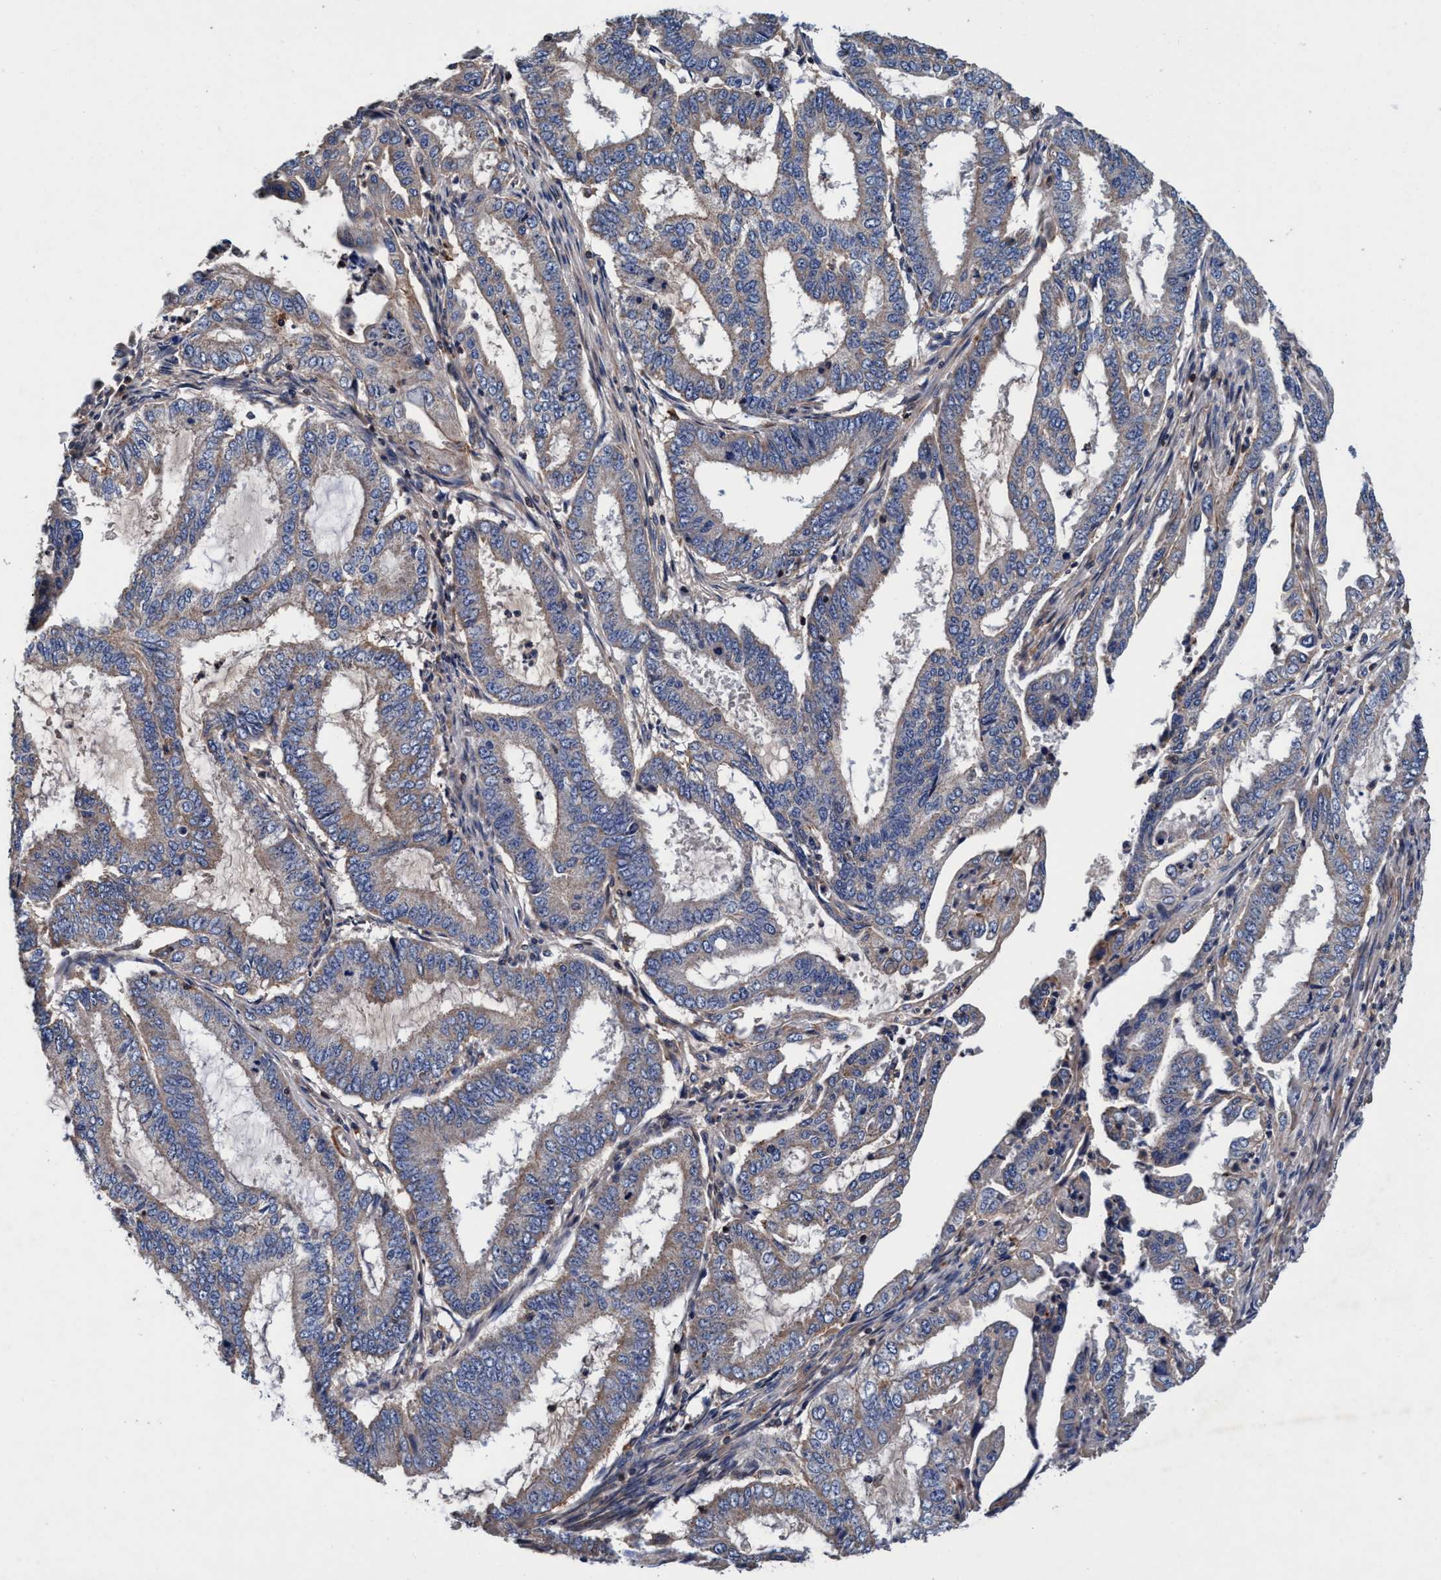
{"staining": {"intensity": "weak", "quantity": "25%-75%", "location": "cytoplasmic/membranous"}, "tissue": "endometrial cancer", "cell_type": "Tumor cells", "image_type": "cancer", "snomed": [{"axis": "morphology", "description": "Adenocarcinoma, NOS"}, {"axis": "topography", "description": "Endometrium"}], "caption": "A micrograph of human endometrial cancer stained for a protein shows weak cytoplasmic/membranous brown staining in tumor cells.", "gene": "RNF208", "patient": {"sex": "female", "age": 51}}